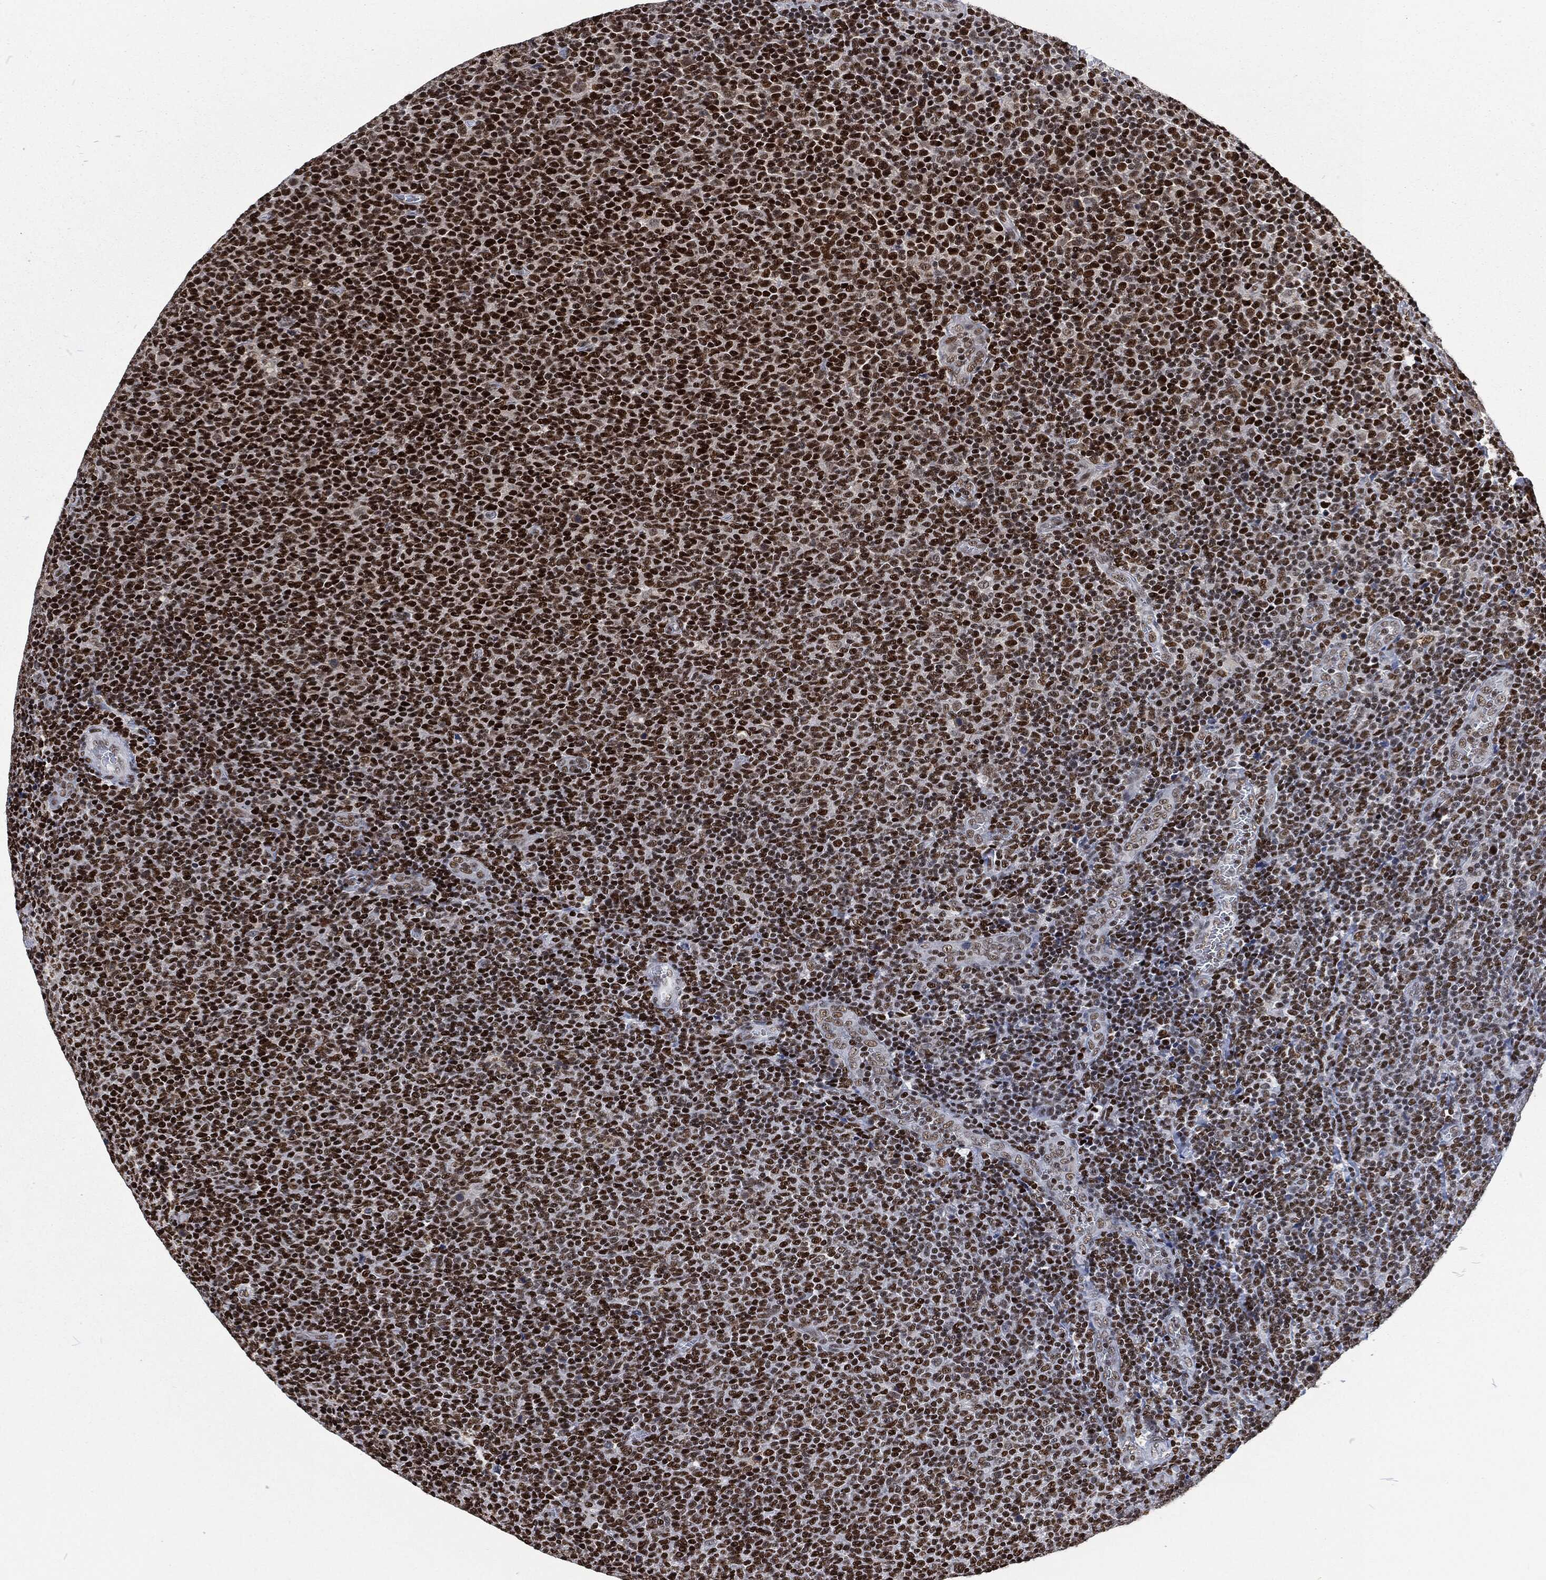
{"staining": {"intensity": "strong", "quantity": "25%-75%", "location": "nuclear"}, "tissue": "lymphoma", "cell_type": "Tumor cells", "image_type": "cancer", "snomed": [{"axis": "morphology", "description": "Malignant lymphoma, non-Hodgkin's type, Low grade"}, {"axis": "topography", "description": "Lymph node"}], "caption": "Tumor cells show high levels of strong nuclear expression in approximately 25%-75% of cells in human lymphoma.", "gene": "DCPS", "patient": {"sex": "male", "age": 52}}